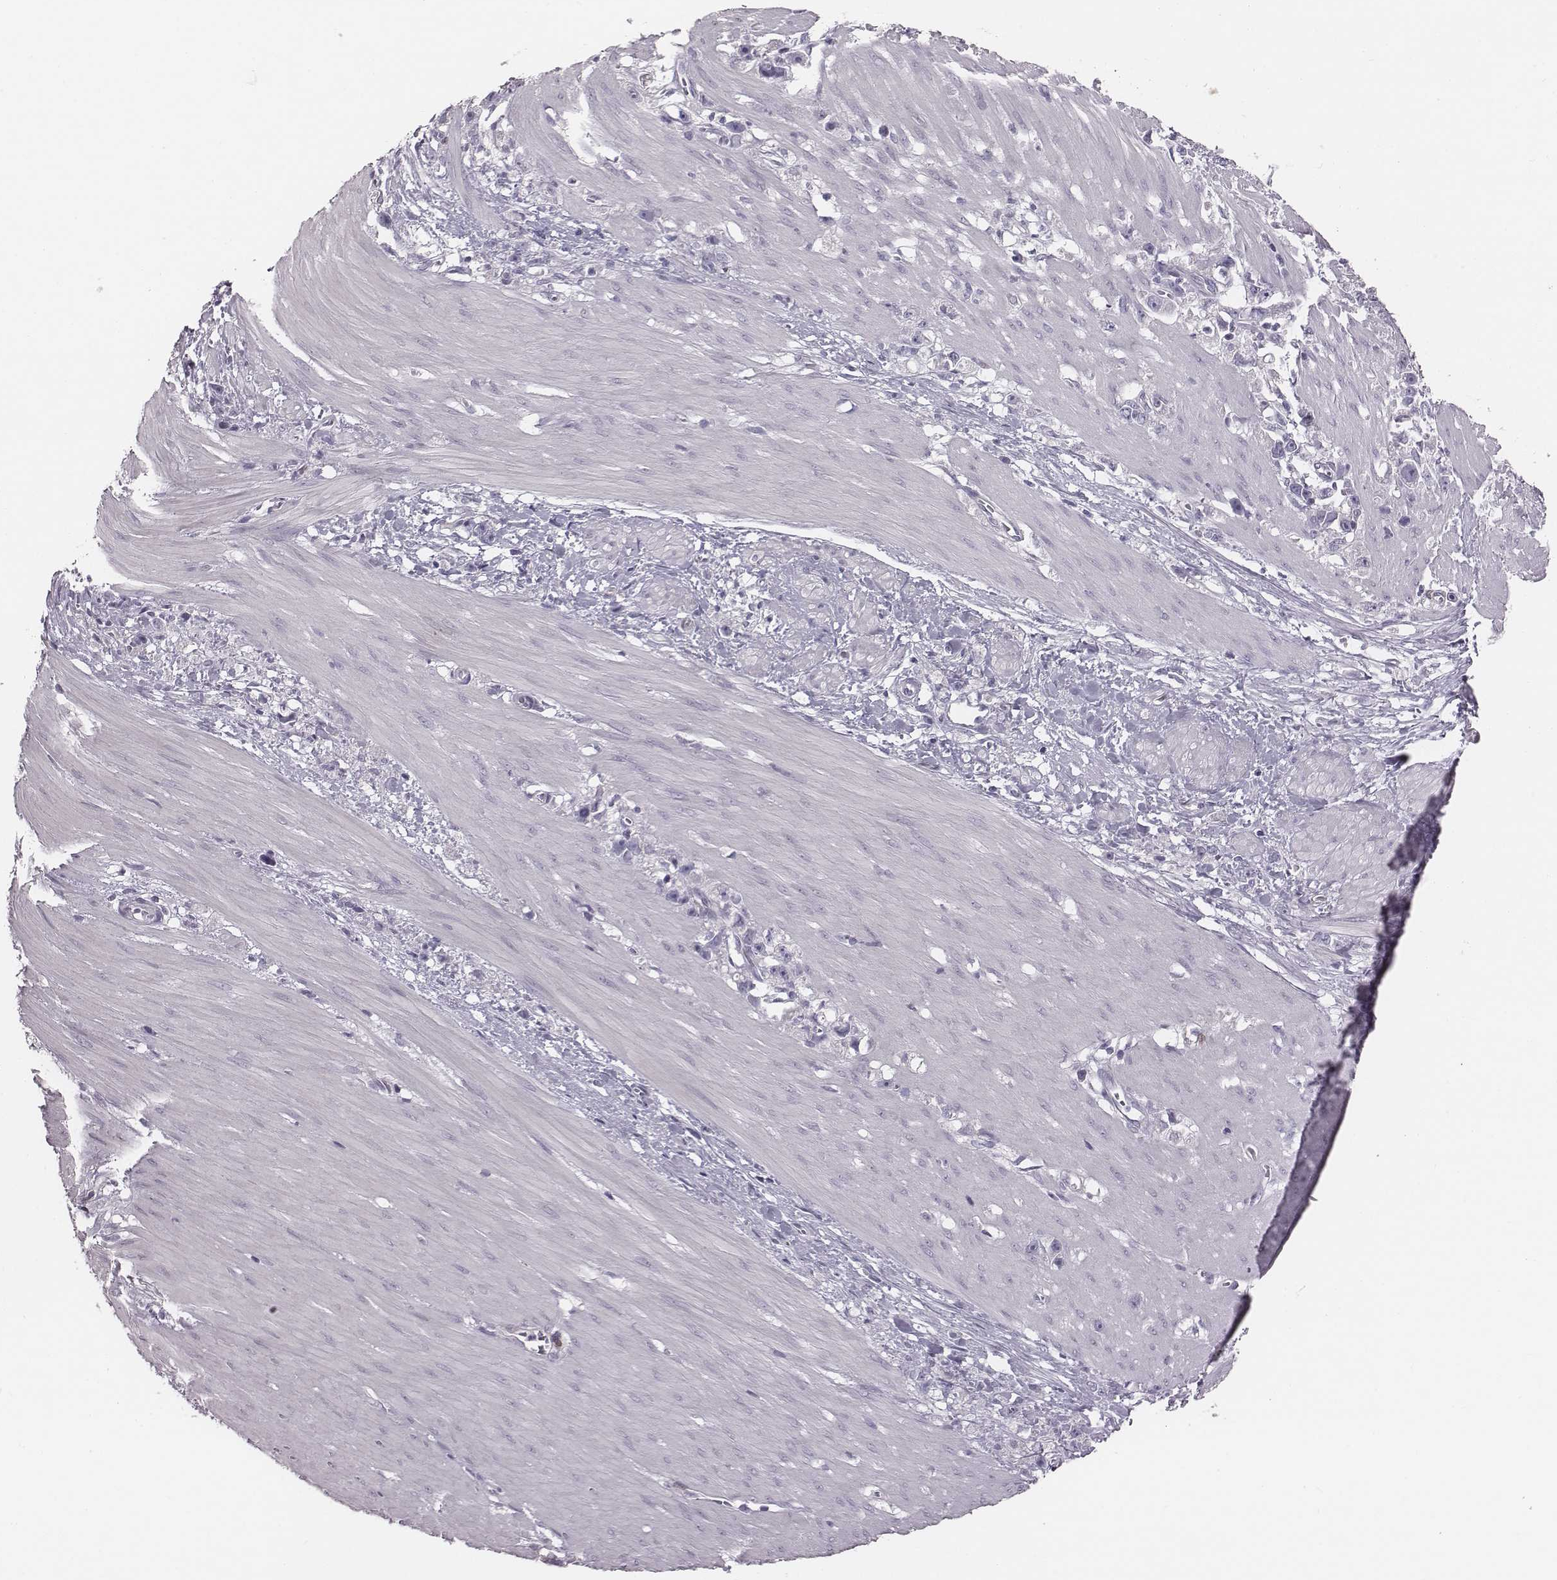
{"staining": {"intensity": "negative", "quantity": "none", "location": "none"}, "tissue": "stomach cancer", "cell_type": "Tumor cells", "image_type": "cancer", "snomed": [{"axis": "morphology", "description": "Adenocarcinoma, NOS"}, {"axis": "topography", "description": "Stomach"}], "caption": "The immunohistochemistry (IHC) image has no significant expression in tumor cells of stomach cancer tissue.", "gene": "PDE8B", "patient": {"sex": "female", "age": 59}}